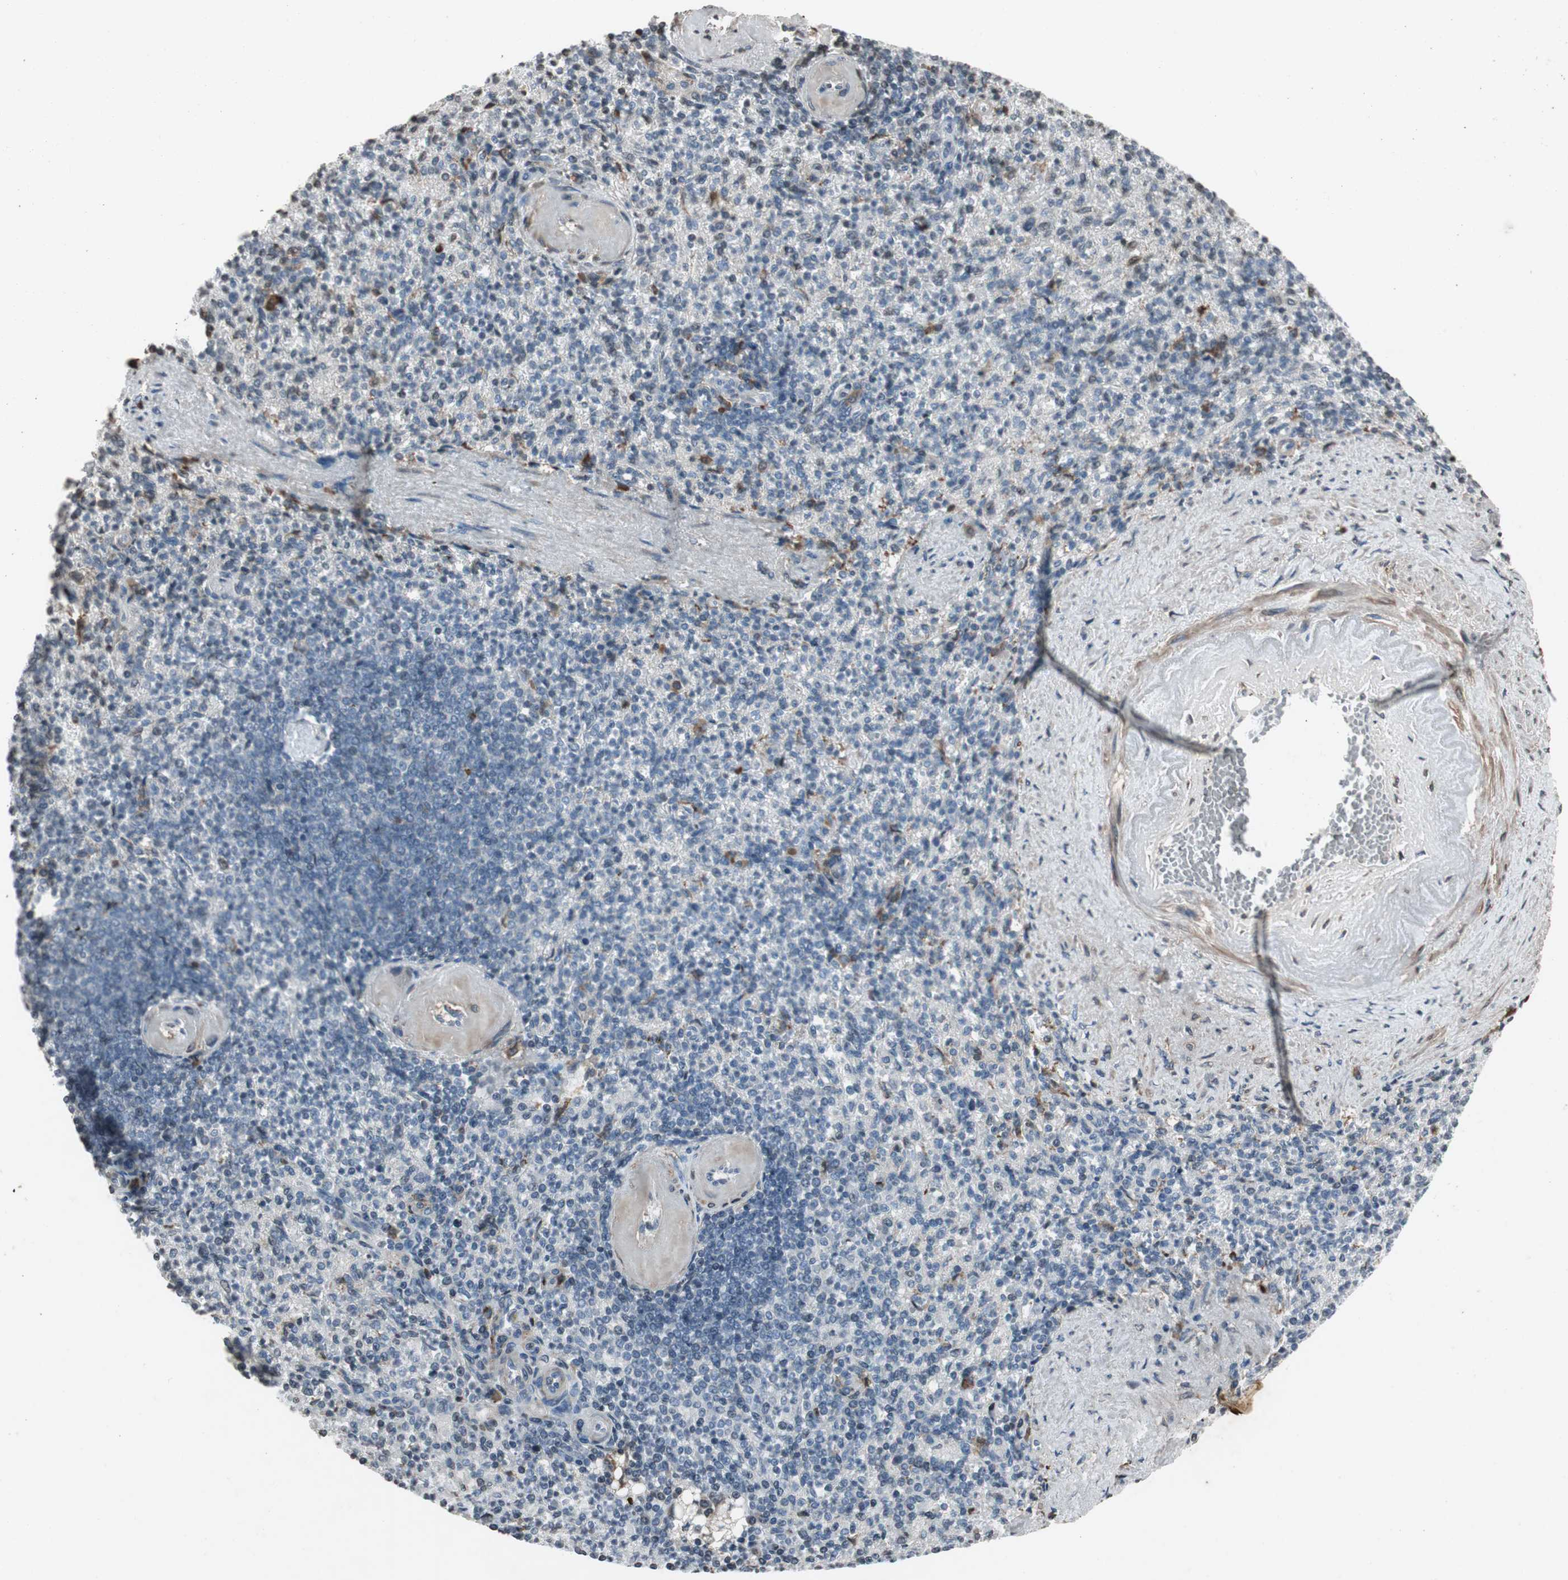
{"staining": {"intensity": "weak", "quantity": ">75%", "location": "cytoplasmic/membranous"}, "tissue": "spleen", "cell_type": "Cells in red pulp", "image_type": "normal", "snomed": [{"axis": "morphology", "description": "Normal tissue, NOS"}, {"axis": "topography", "description": "Spleen"}], "caption": "Brown immunohistochemical staining in normal human spleen demonstrates weak cytoplasmic/membranous expression in about >75% of cells in red pulp.", "gene": "PRKG1", "patient": {"sex": "female", "age": 74}}